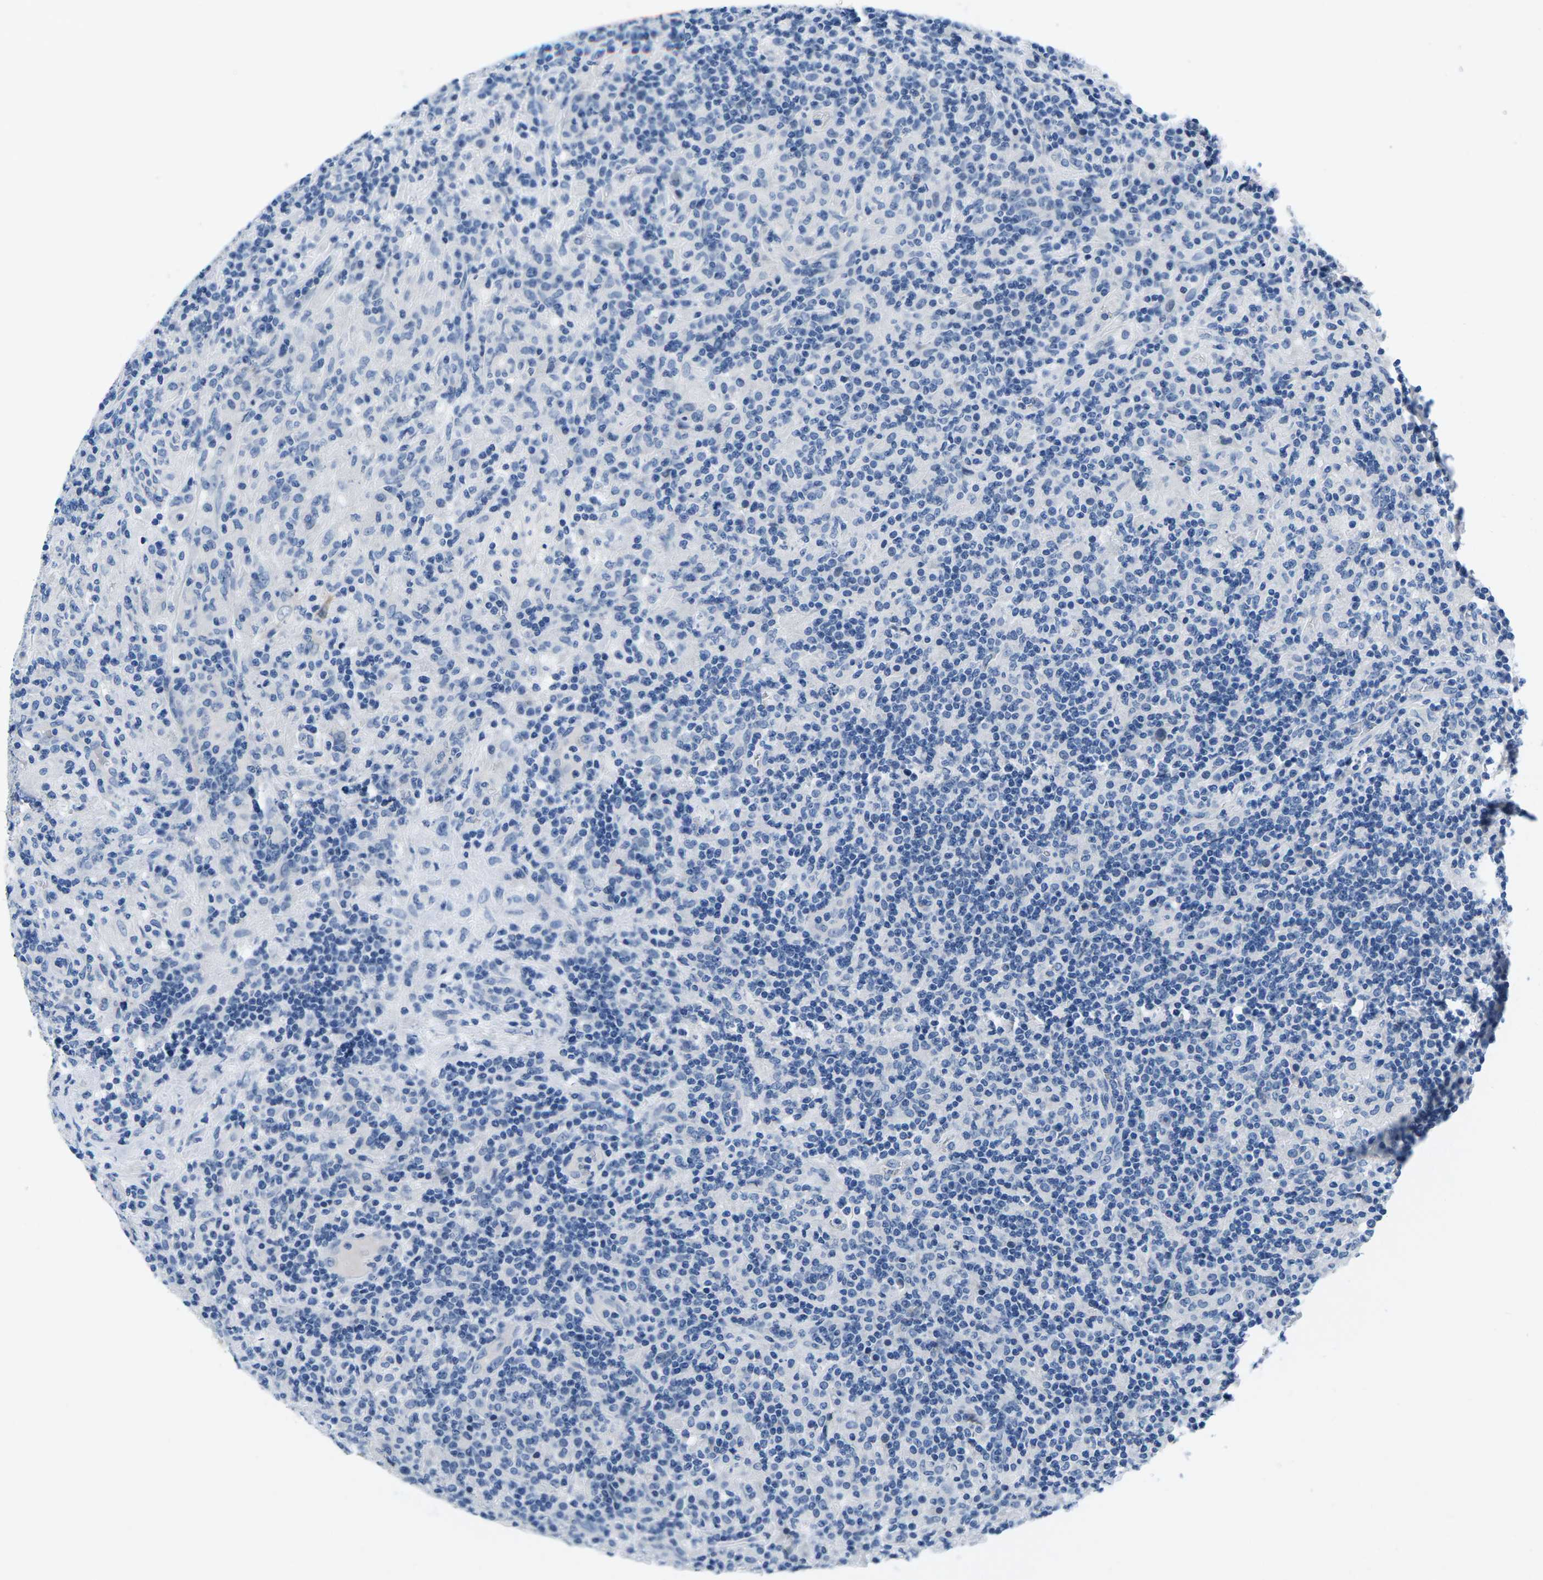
{"staining": {"intensity": "negative", "quantity": "none", "location": "none"}, "tissue": "lymphoma", "cell_type": "Tumor cells", "image_type": "cancer", "snomed": [{"axis": "morphology", "description": "Hodgkin's disease, NOS"}, {"axis": "topography", "description": "Lymph node"}], "caption": "High magnification brightfield microscopy of lymphoma stained with DAB (brown) and counterstained with hematoxylin (blue): tumor cells show no significant expression. The staining is performed using DAB (3,3'-diaminobenzidine) brown chromogen with nuclei counter-stained in using hematoxylin.", "gene": "TSPAN2", "patient": {"sex": "male", "age": 70}}